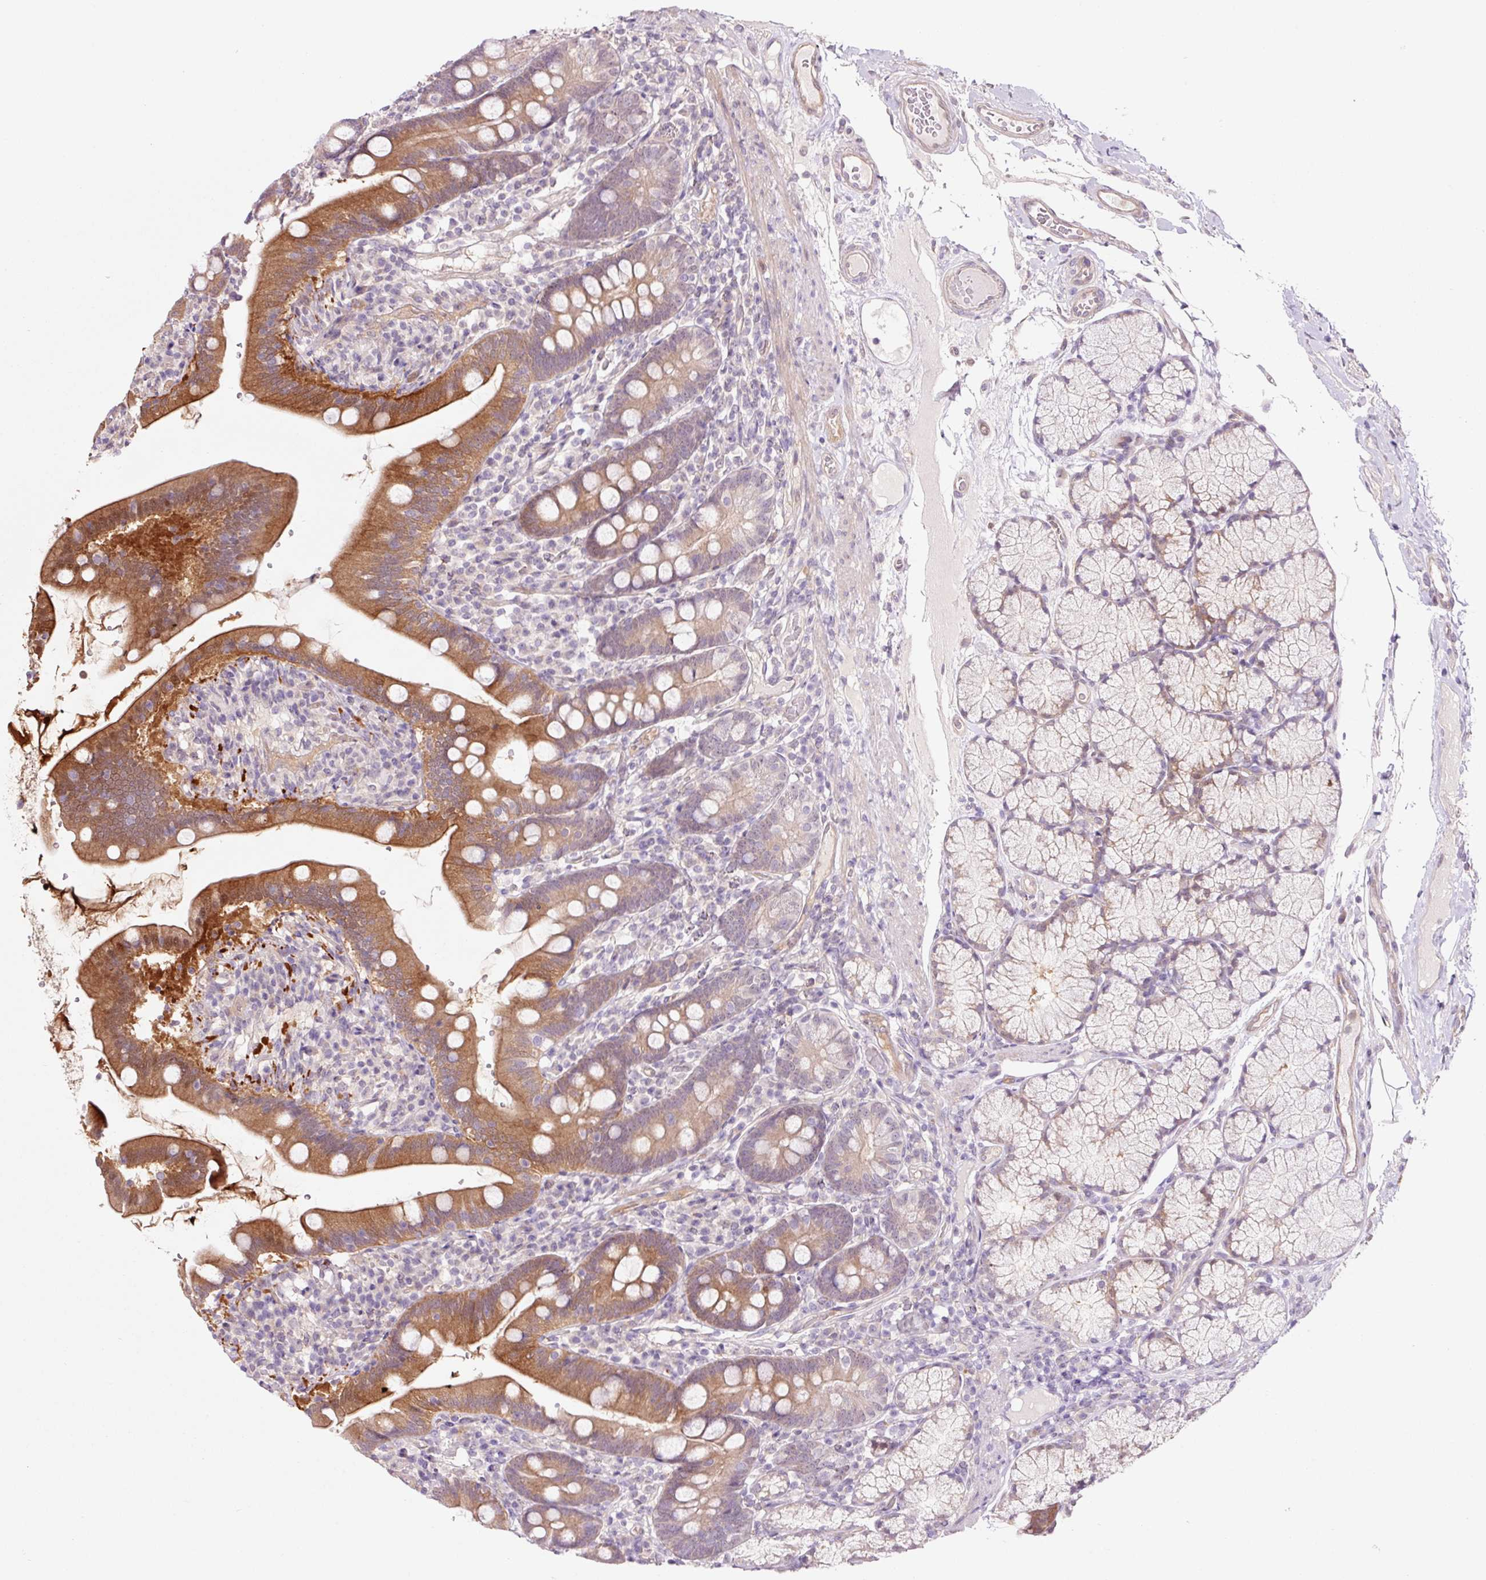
{"staining": {"intensity": "strong", "quantity": ">75%", "location": "cytoplasmic/membranous"}, "tissue": "duodenum", "cell_type": "Glandular cells", "image_type": "normal", "snomed": [{"axis": "morphology", "description": "Normal tissue, NOS"}, {"axis": "topography", "description": "Duodenum"}], "caption": "Protein staining shows strong cytoplasmic/membranous staining in approximately >75% of glandular cells in unremarkable duodenum.", "gene": "FBXL14", "patient": {"sex": "female", "age": 67}}